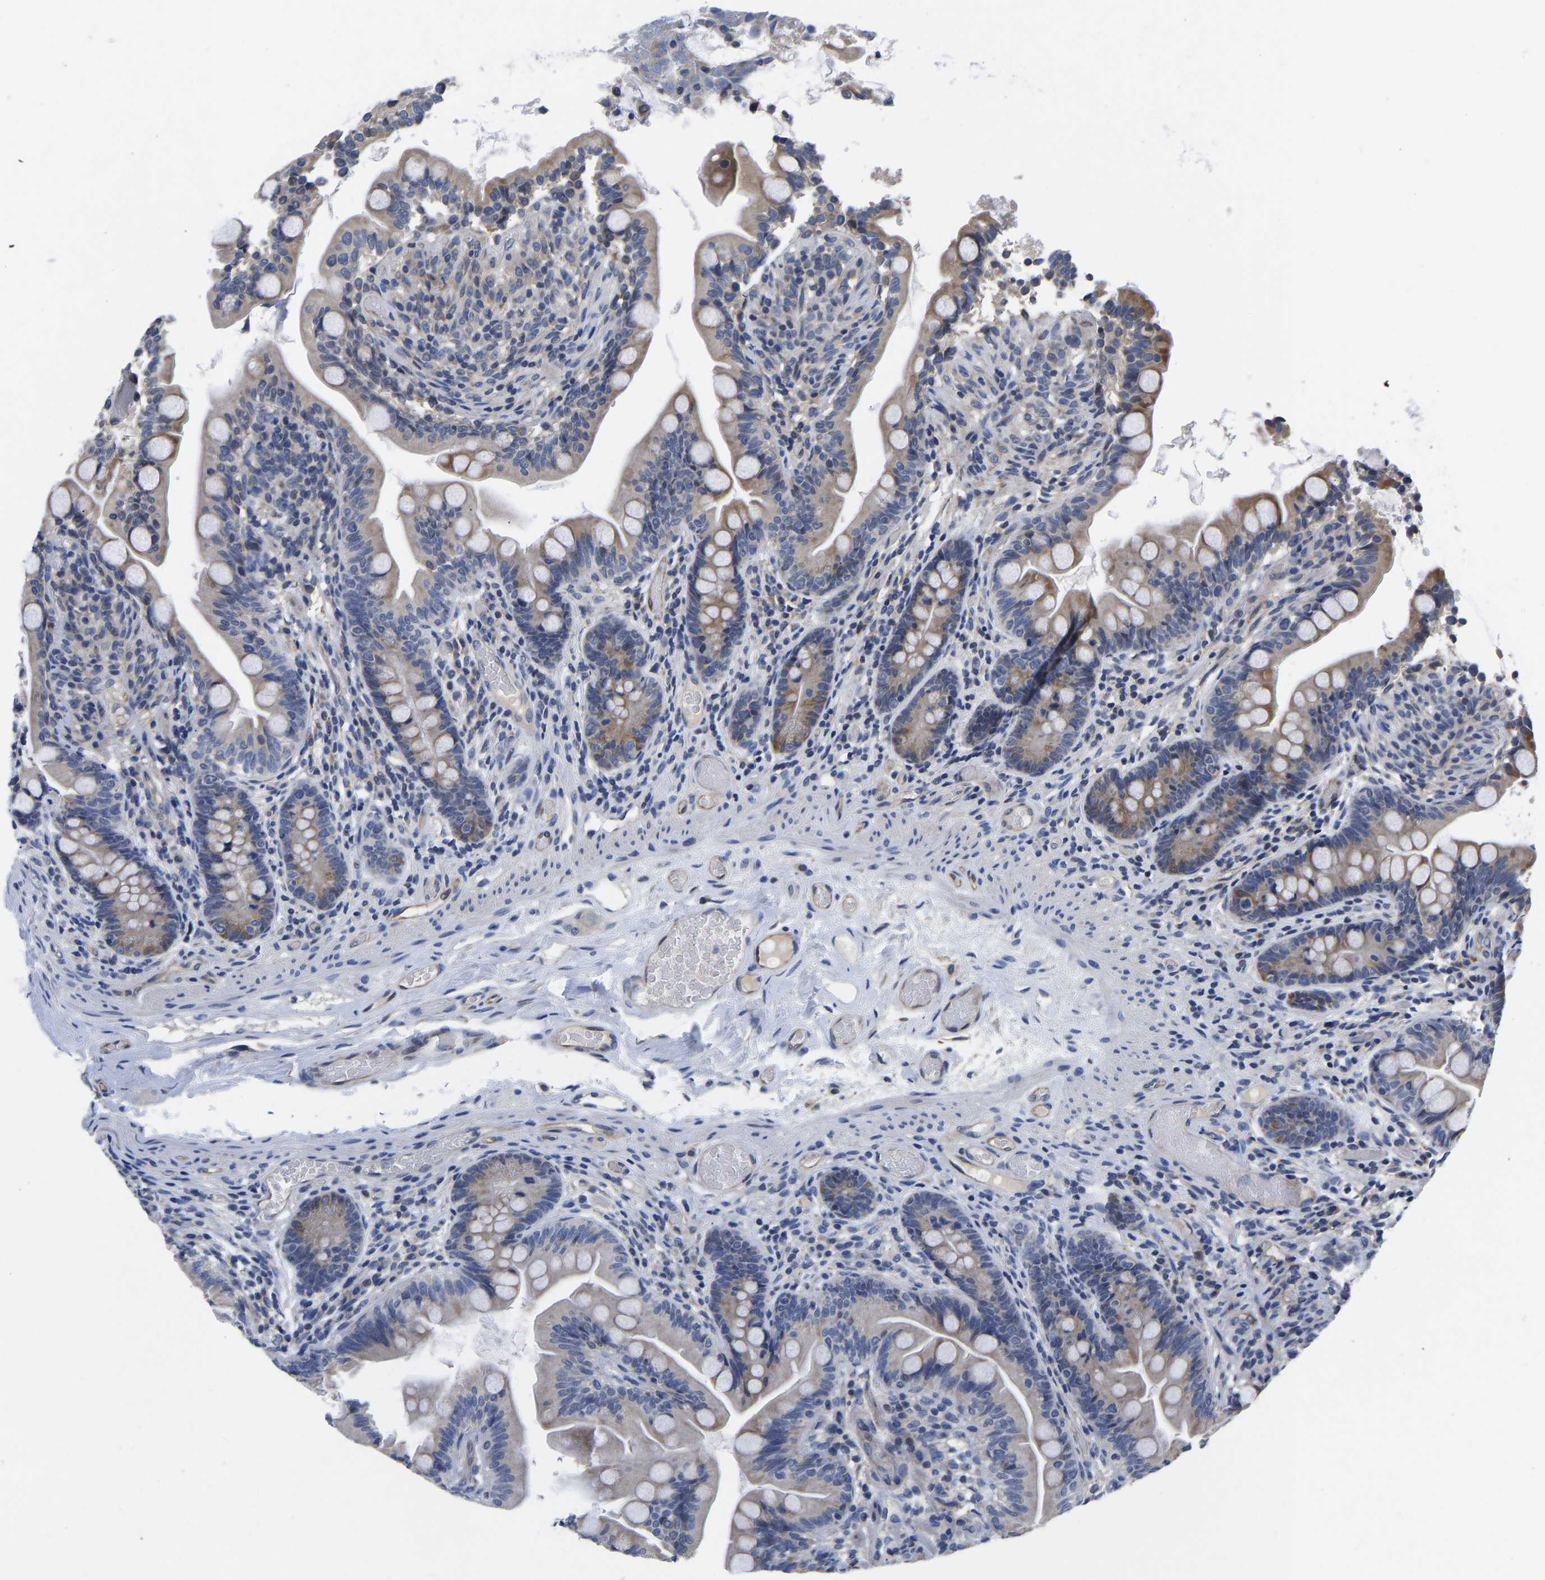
{"staining": {"intensity": "moderate", "quantity": "25%-75%", "location": "cytoplasmic/membranous"}, "tissue": "small intestine", "cell_type": "Glandular cells", "image_type": "normal", "snomed": [{"axis": "morphology", "description": "Normal tissue, NOS"}, {"axis": "topography", "description": "Small intestine"}], "caption": "Immunohistochemical staining of normal human small intestine exhibits moderate cytoplasmic/membranous protein positivity in about 25%-75% of glandular cells. The staining is performed using DAB brown chromogen to label protein expression. The nuclei are counter-stained blue using hematoxylin.", "gene": "FRRS1", "patient": {"sex": "female", "age": 56}}